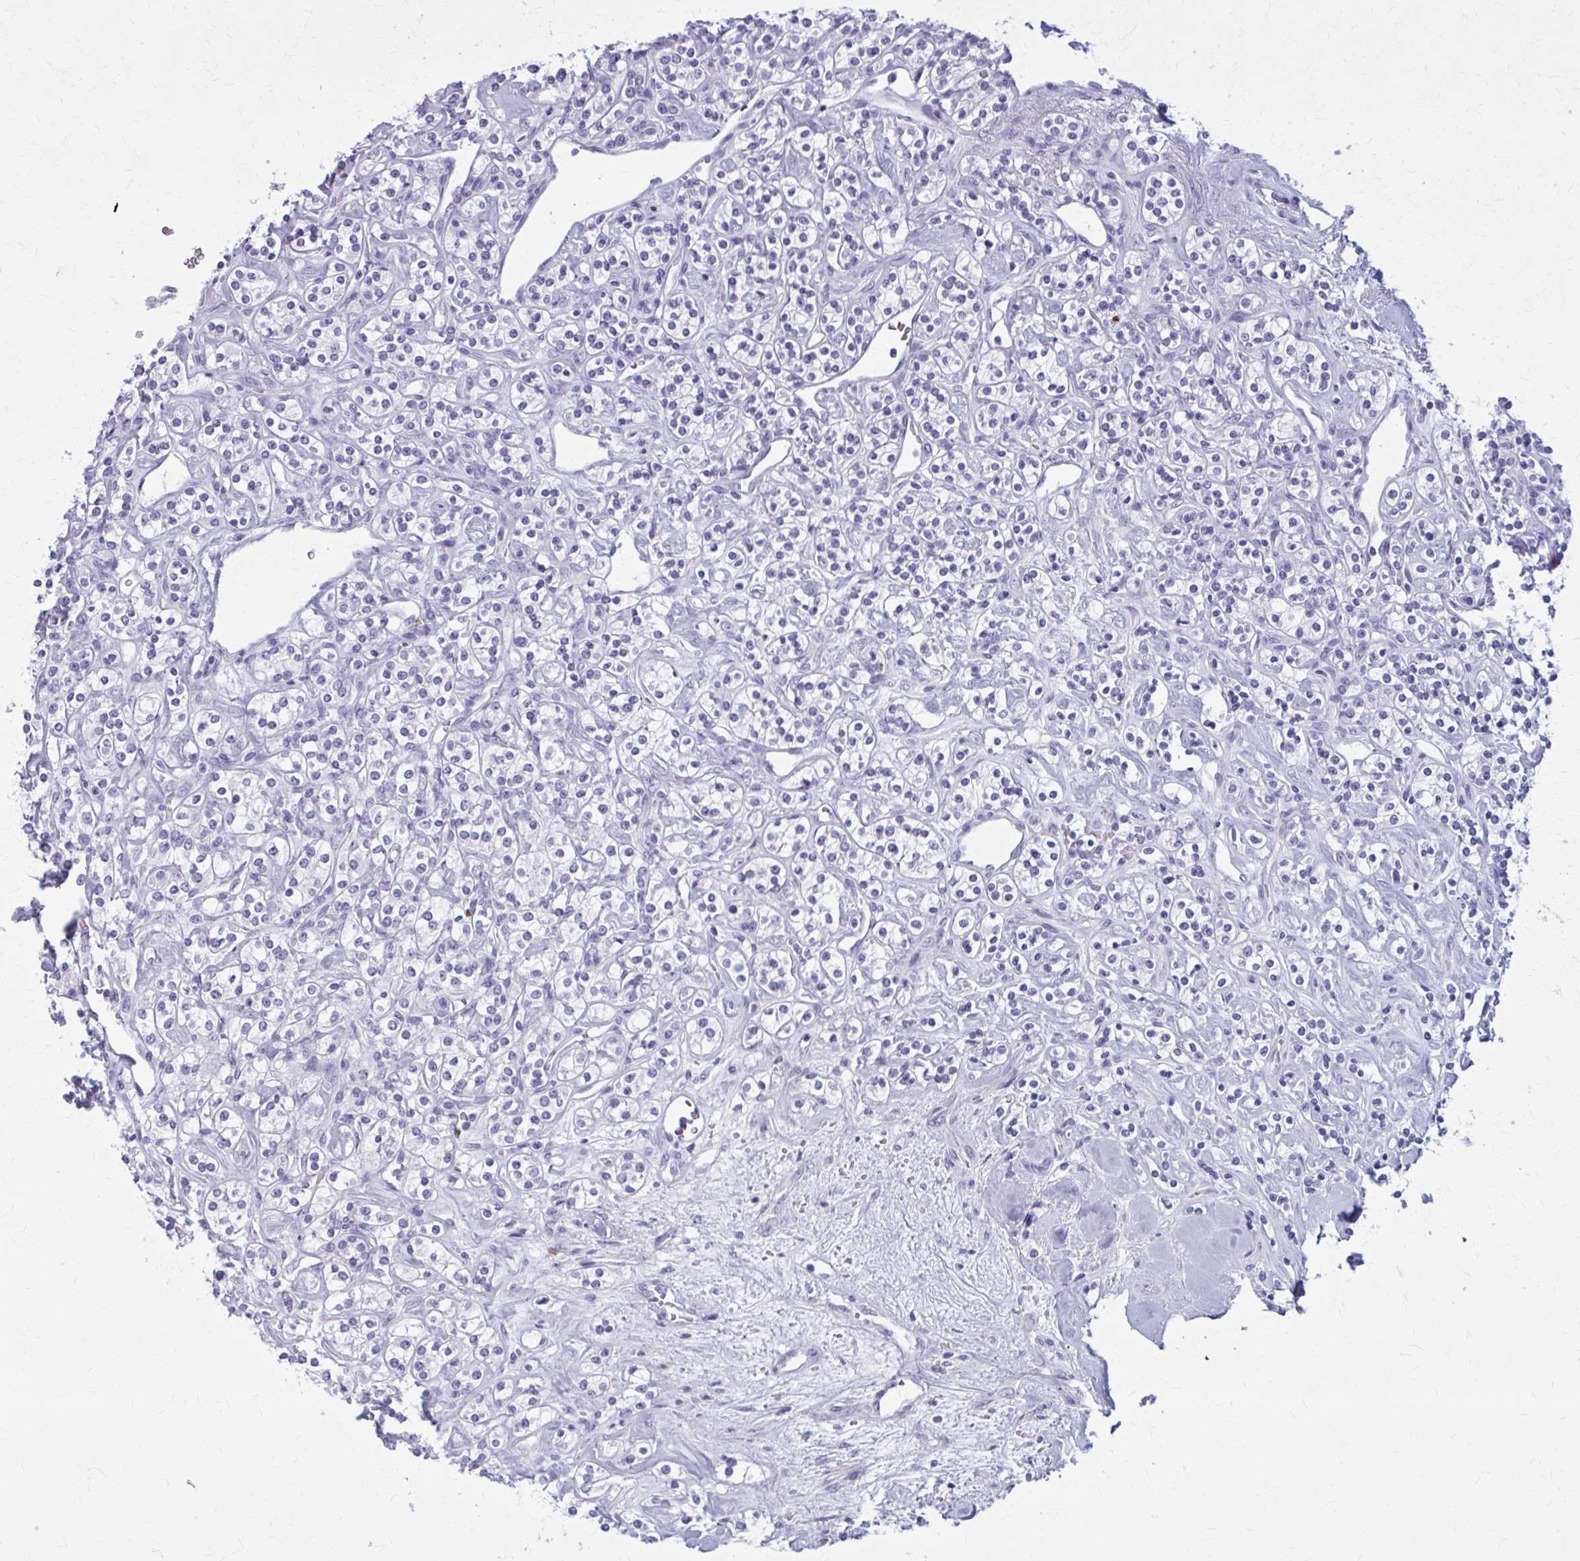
{"staining": {"intensity": "negative", "quantity": "none", "location": "none"}, "tissue": "renal cancer", "cell_type": "Tumor cells", "image_type": "cancer", "snomed": [{"axis": "morphology", "description": "Adenocarcinoma, NOS"}, {"axis": "topography", "description": "Kidney"}], "caption": "The photomicrograph shows no staining of tumor cells in adenocarcinoma (renal).", "gene": "ZDHHC7", "patient": {"sex": "male", "age": 77}}